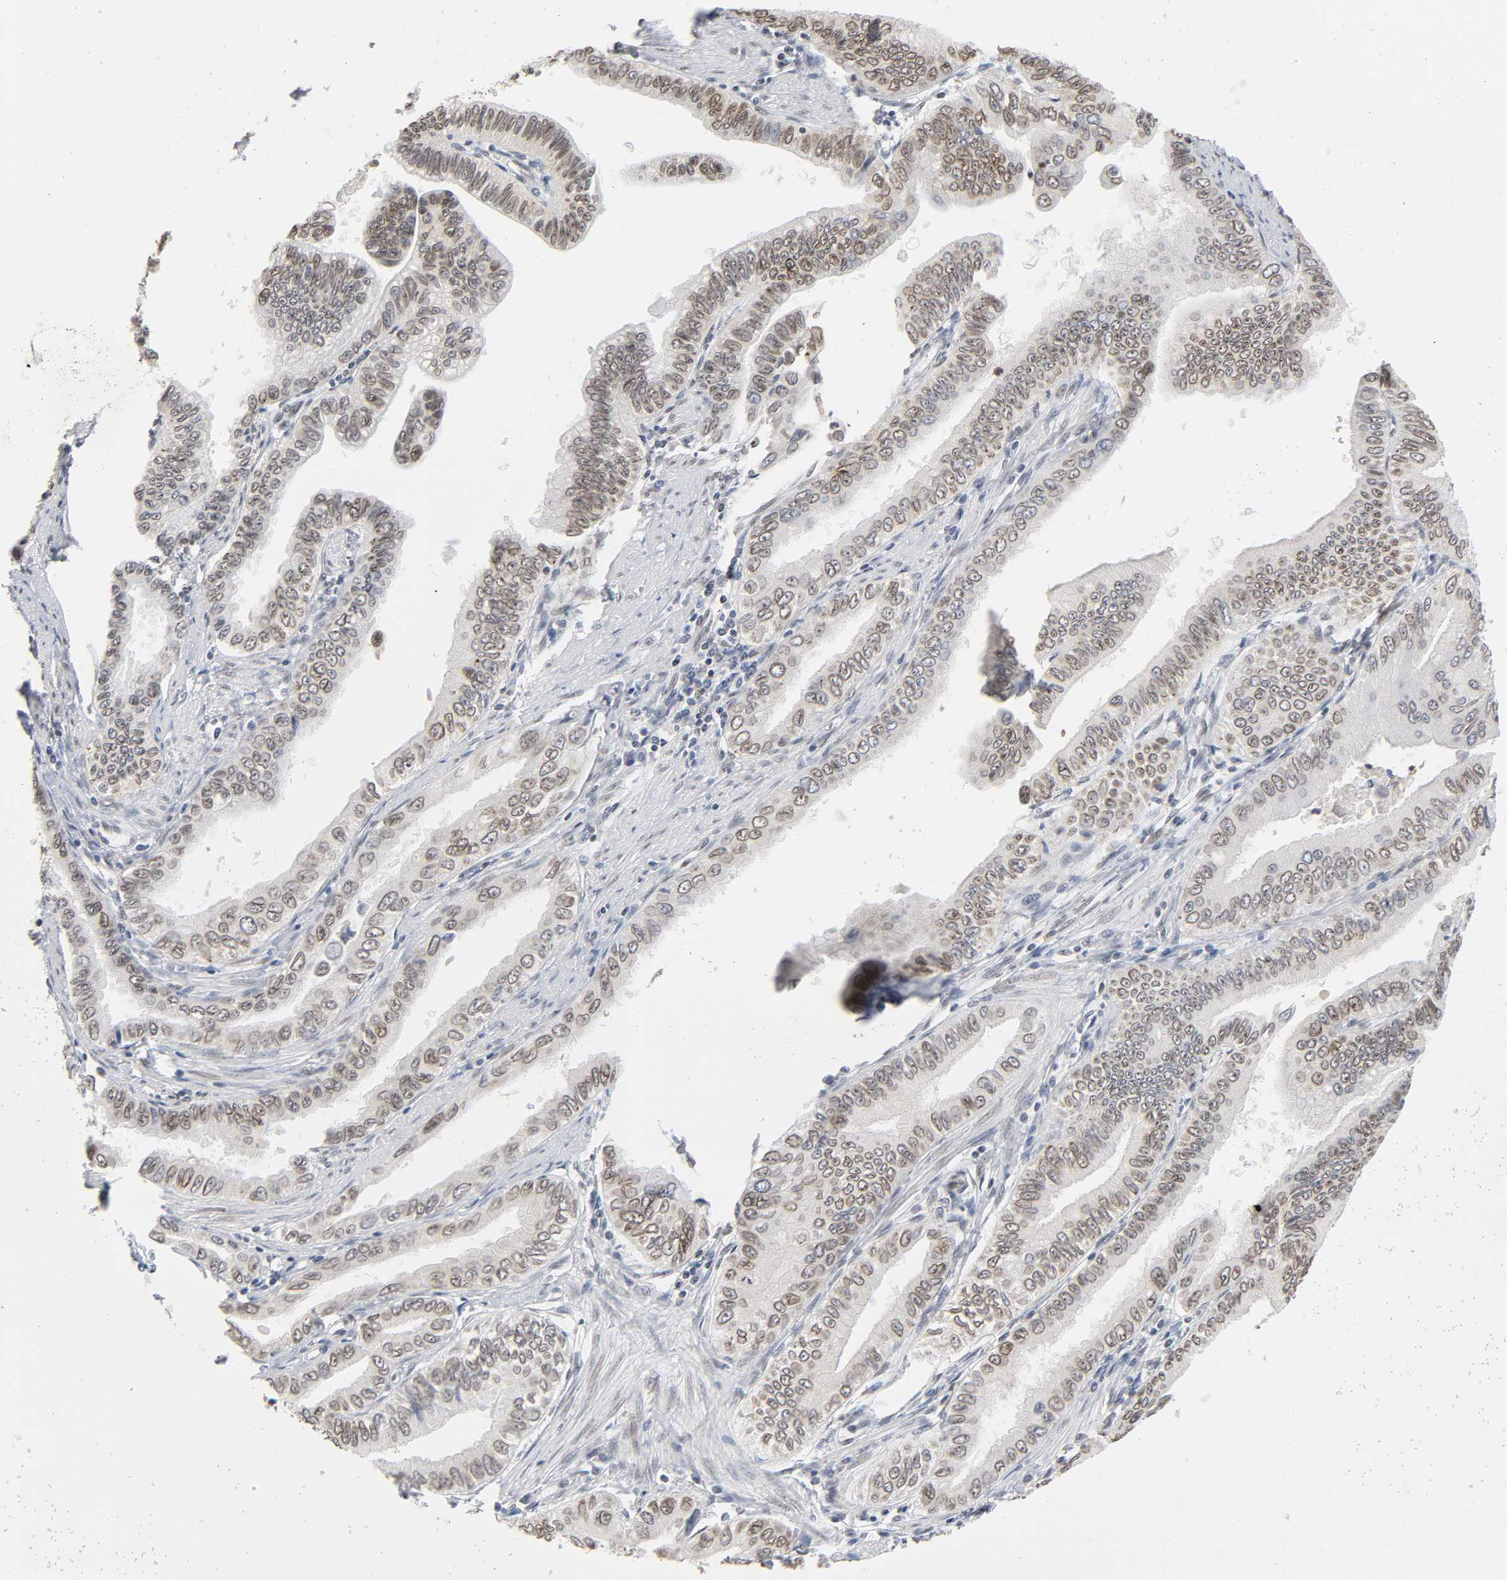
{"staining": {"intensity": "weak", "quantity": ">75%", "location": "cytoplasmic/membranous,nuclear"}, "tissue": "pancreatic cancer", "cell_type": "Tumor cells", "image_type": "cancer", "snomed": [{"axis": "morphology", "description": "Normal tissue, NOS"}, {"axis": "topography", "description": "Lymph node"}], "caption": "Pancreatic cancer stained for a protein displays weak cytoplasmic/membranous and nuclear positivity in tumor cells.", "gene": "SUMO1", "patient": {"sex": "male", "age": 50}}